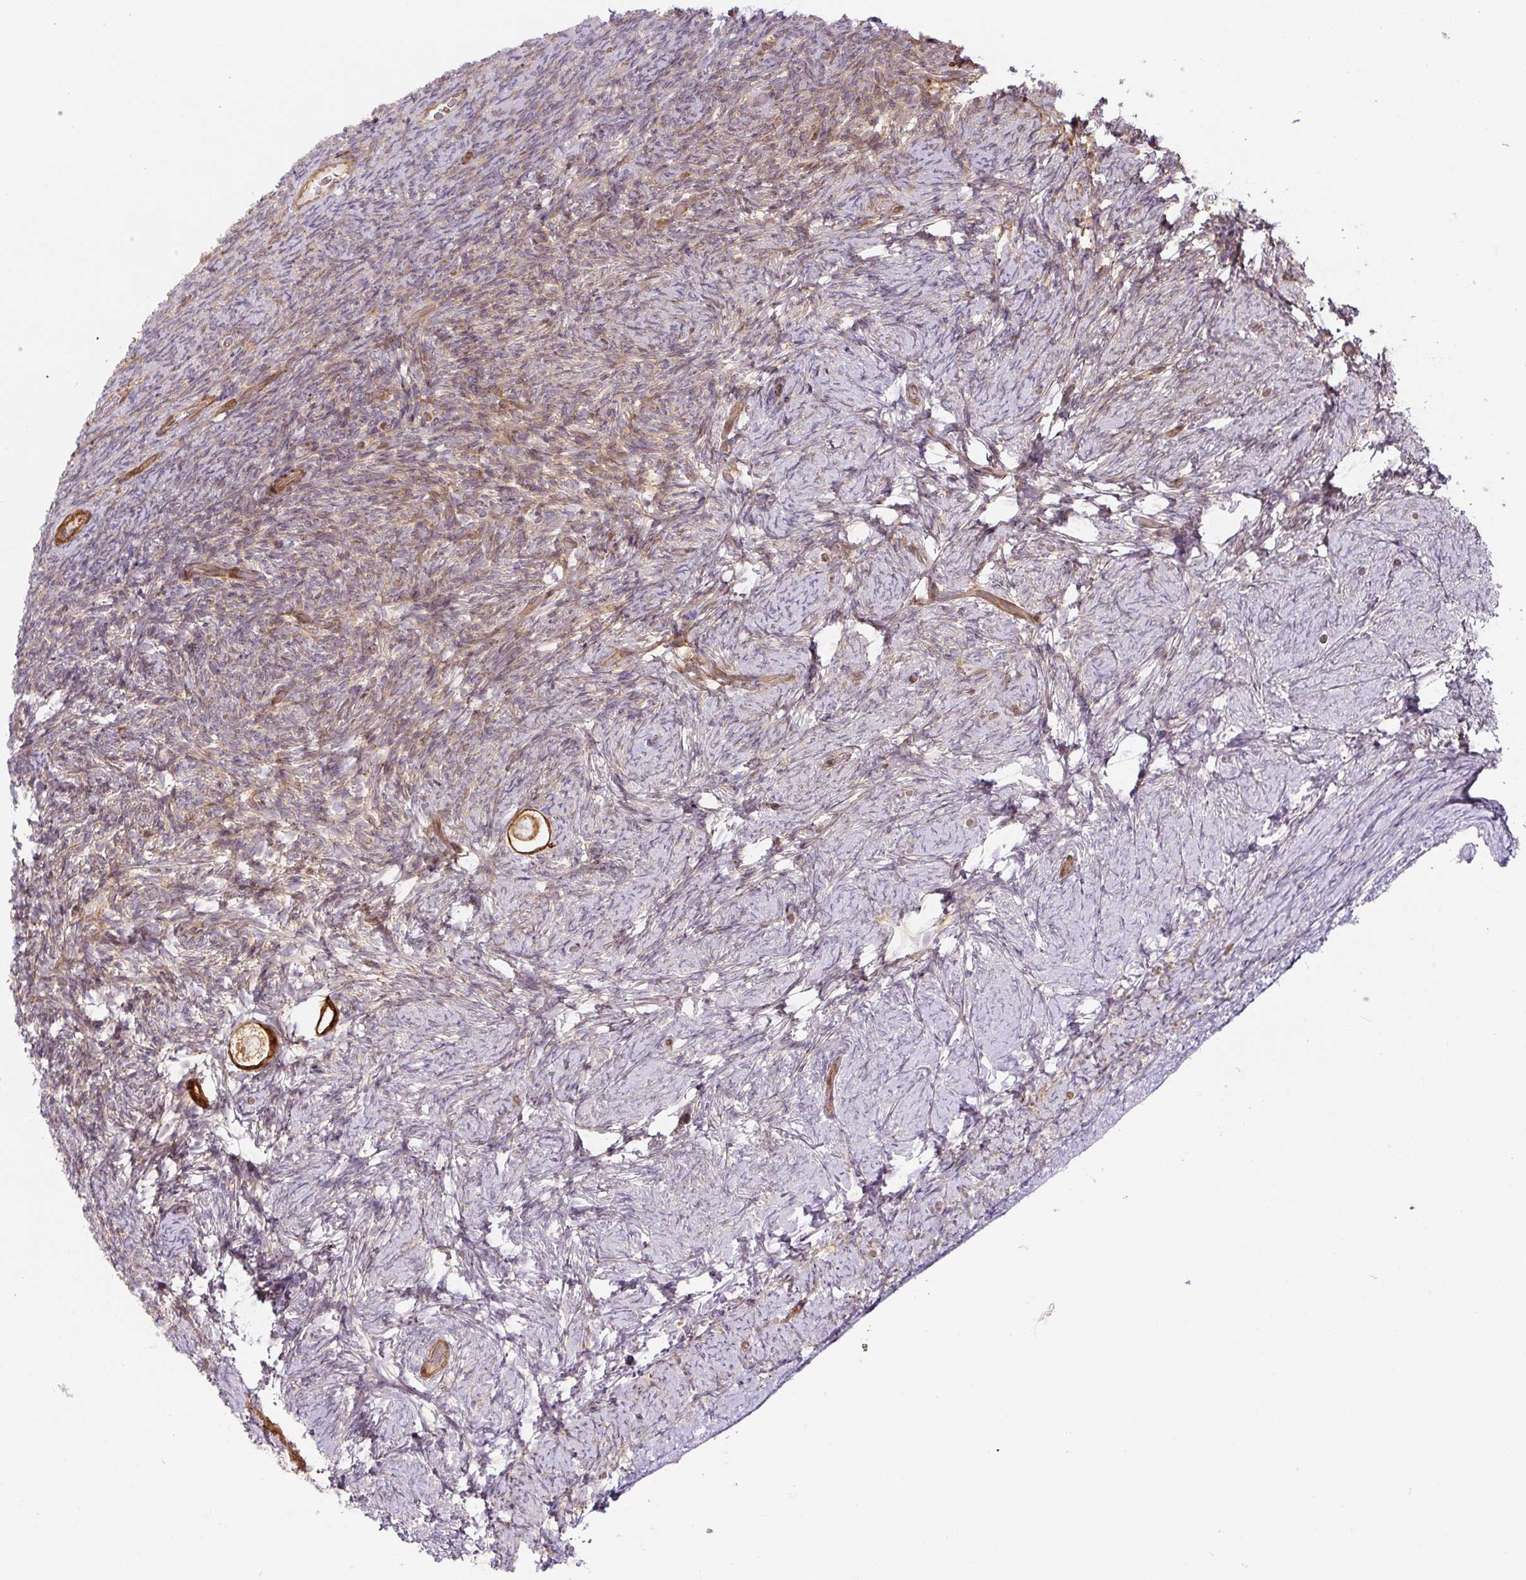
{"staining": {"intensity": "strong", "quantity": ">75%", "location": "cytoplasmic/membranous"}, "tissue": "ovary", "cell_type": "Follicle cells", "image_type": "normal", "snomed": [{"axis": "morphology", "description": "Normal tissue, NOS"}, {"axis": "topography", "description": "Ovary"}], "caption": "Immunohistochemistry of unremarkable ovary reveals high levels of strong cytoplasmic/membranous positivity in approximately >75% of follicle cells. Ihc stains the protein of interest in brown and the nuclei are stained blue.", "gene": "RASA1", "patient": {"sex": "female", "age": 34}}